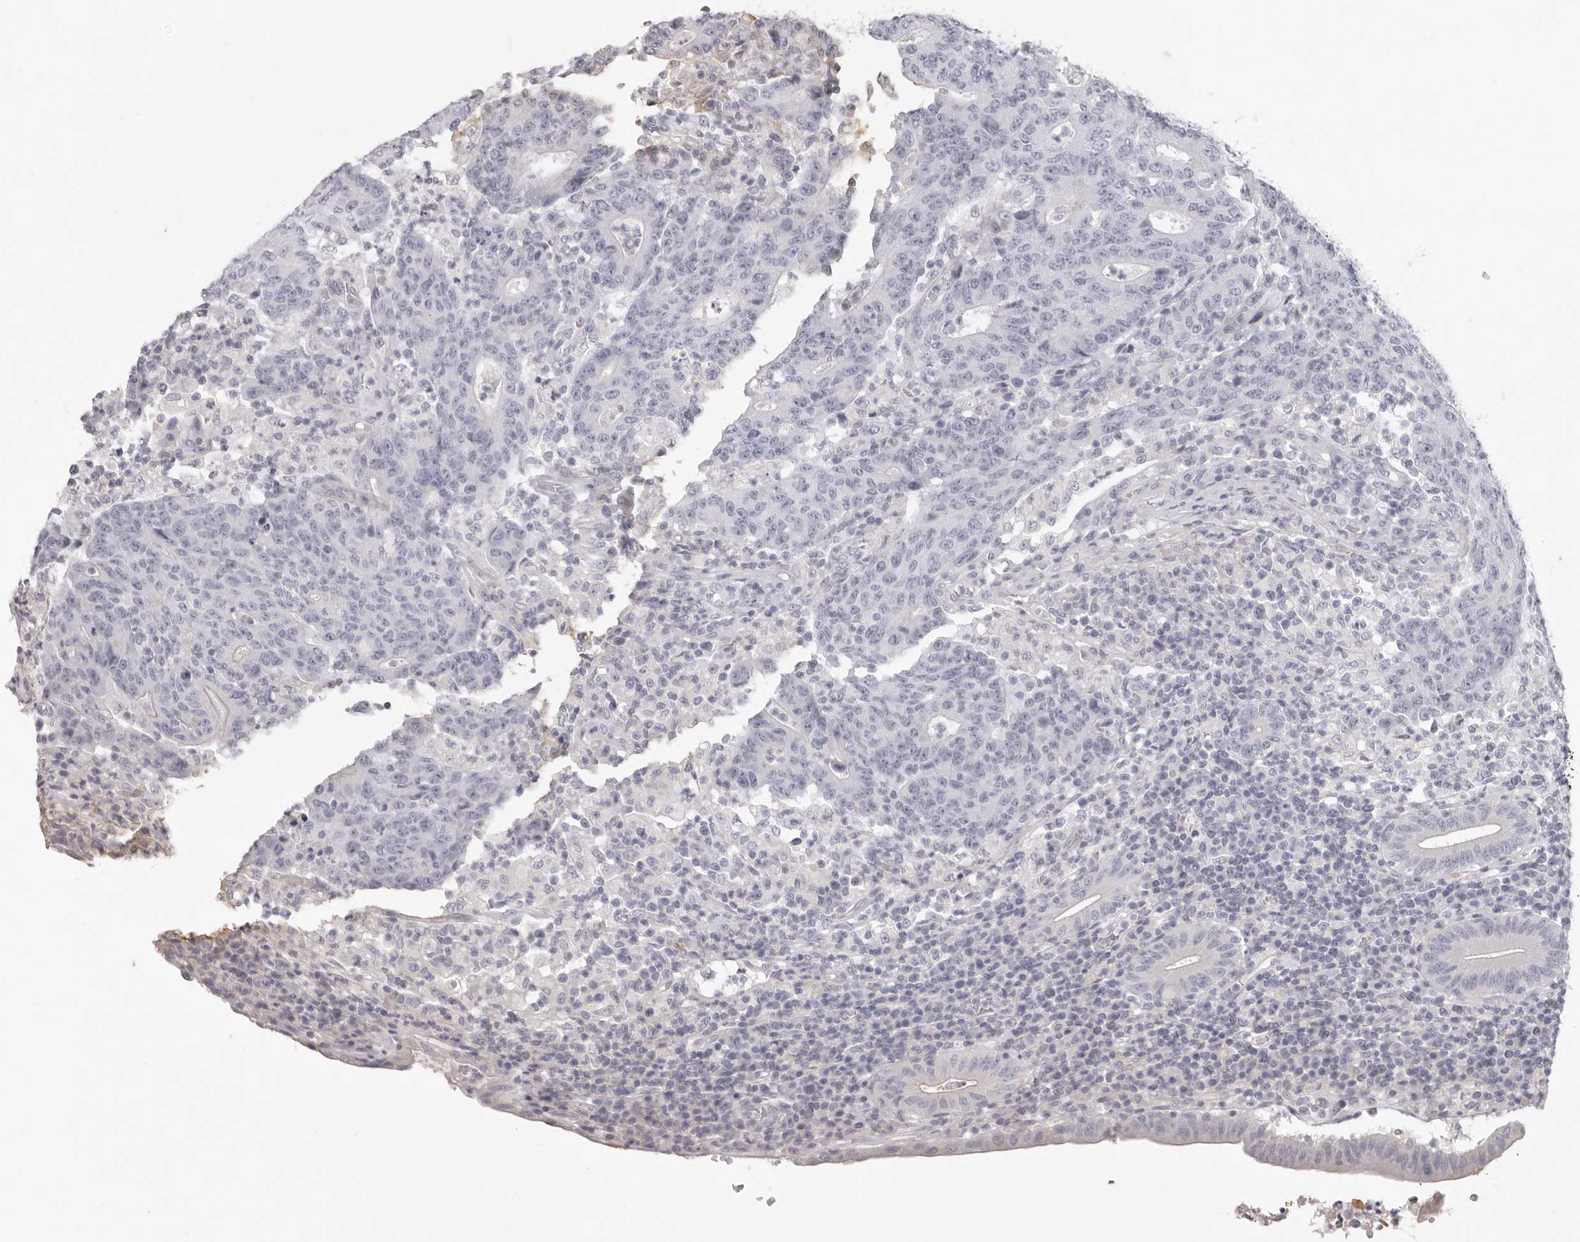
{"staining": {"intensity": "negative", "quantity": "none", "location": "none"}, "tissue": "colorectal cancer", "cell_type": "Tumor cells", "image_type": "cancer", "snomed": [{"axis": "morphology", "description": "Adenocarcinoma, NOS"}, {"axis": "topography", "description": "Colon"}], "caption": "Colorectal cancer (adenocarcinoma) stained for a protein using immunohistochemistry displays no staining tumor cells.", "gene": "RXFP1", "patient": {"sex": "female", "age": 75}}